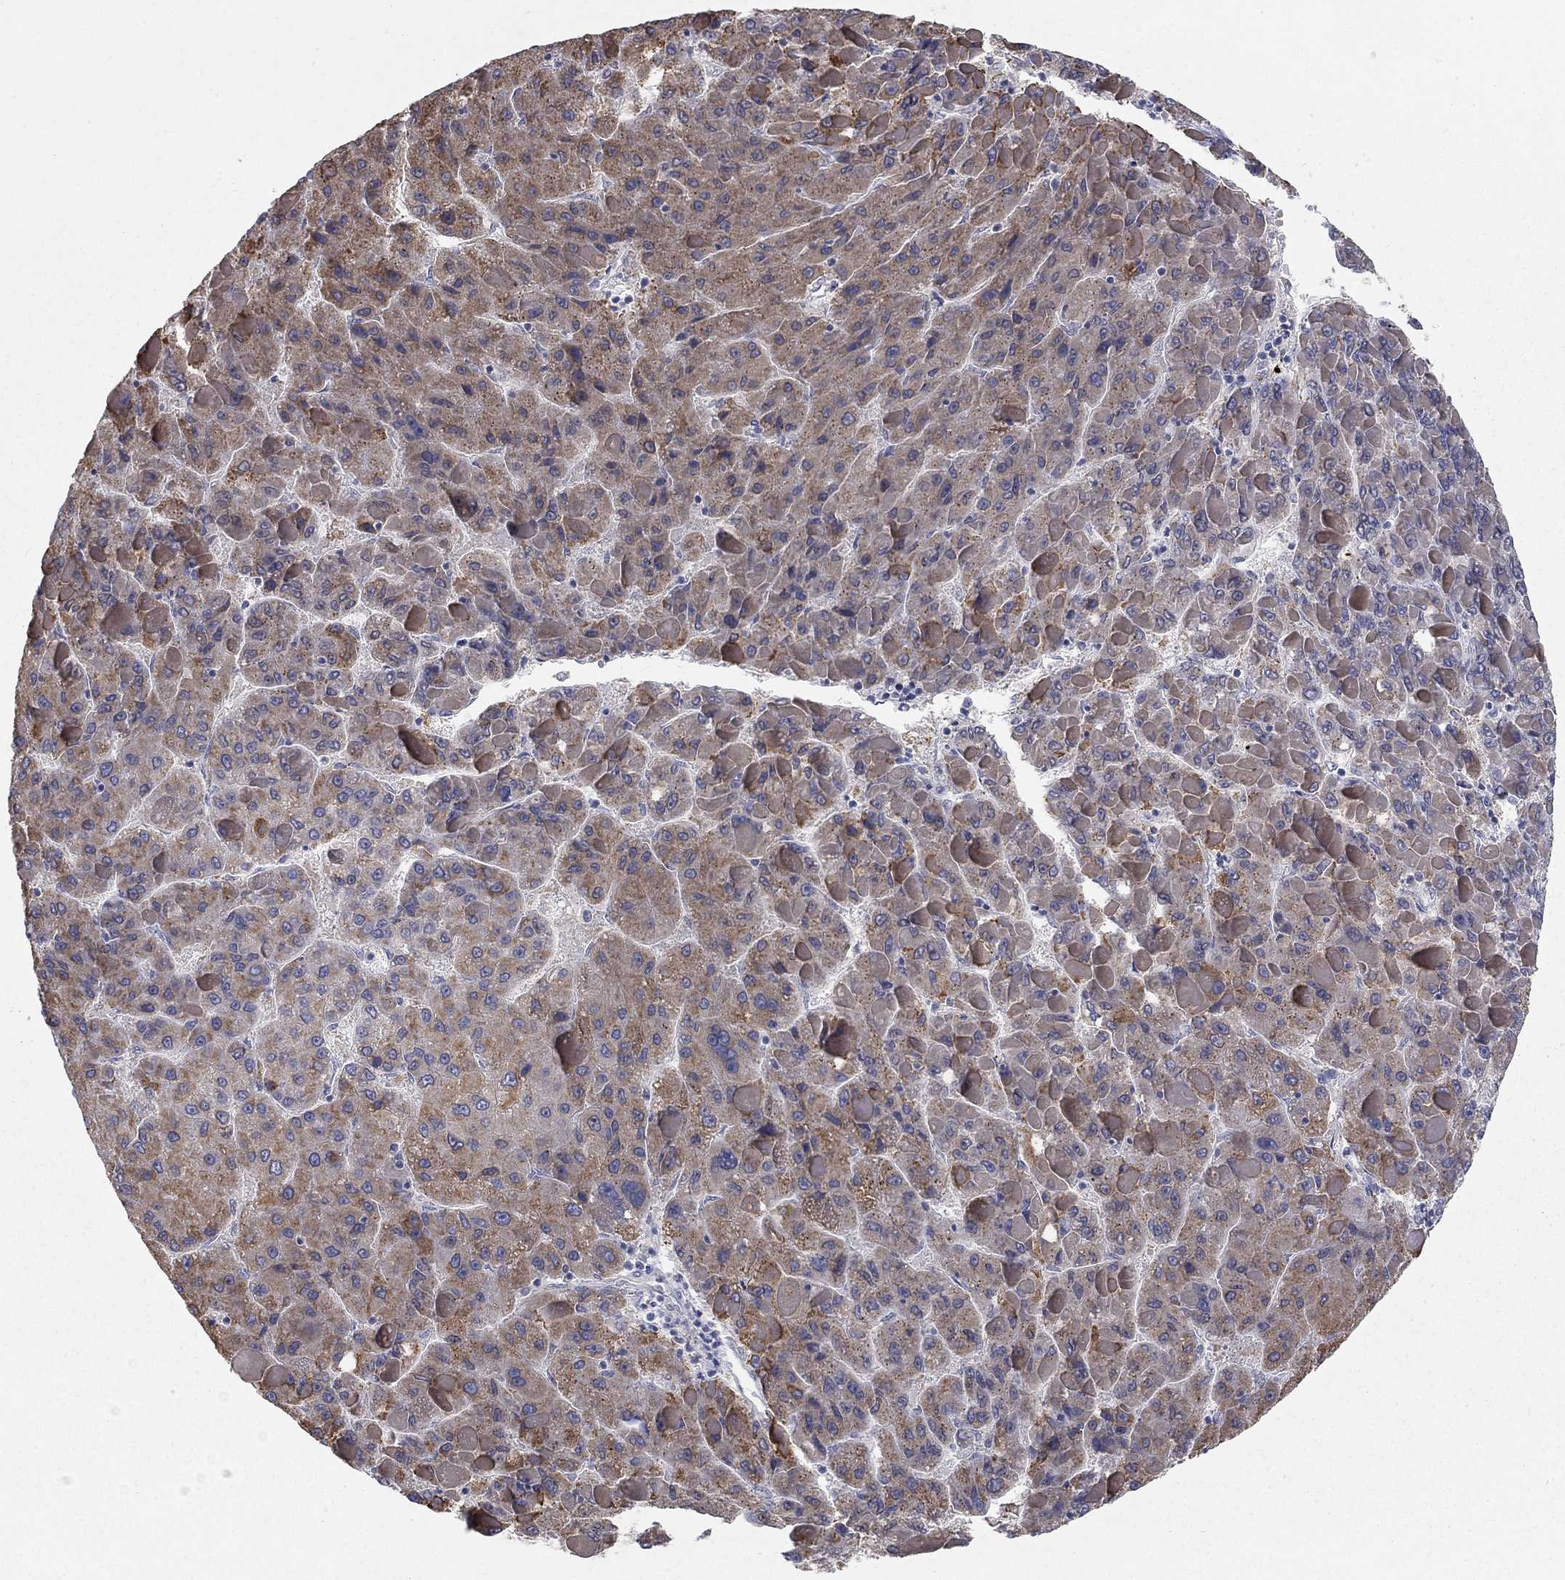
{"staining": {"intensity": "moderate", "quantity": "25%-75%", "location": "cytoplasmic/membranous"}, "tissue": "liver cancer", "cell_type": "Tumor cells", "image_type": "cancer", "snomed": [{"axis": "morphology", "description": "Carcinoma, Hepatocellular, NOS"}, {"axis": "topography", "description": "Liver"}], "caption": "Approximately 25%-75% of tumor cells in liver cancer display moderate cytoplasmic/membranous protein expression as visualized by brown immunohistochemical staining.", "gene": "PANK3", "patient": {"sex": "female", "age": 82}}